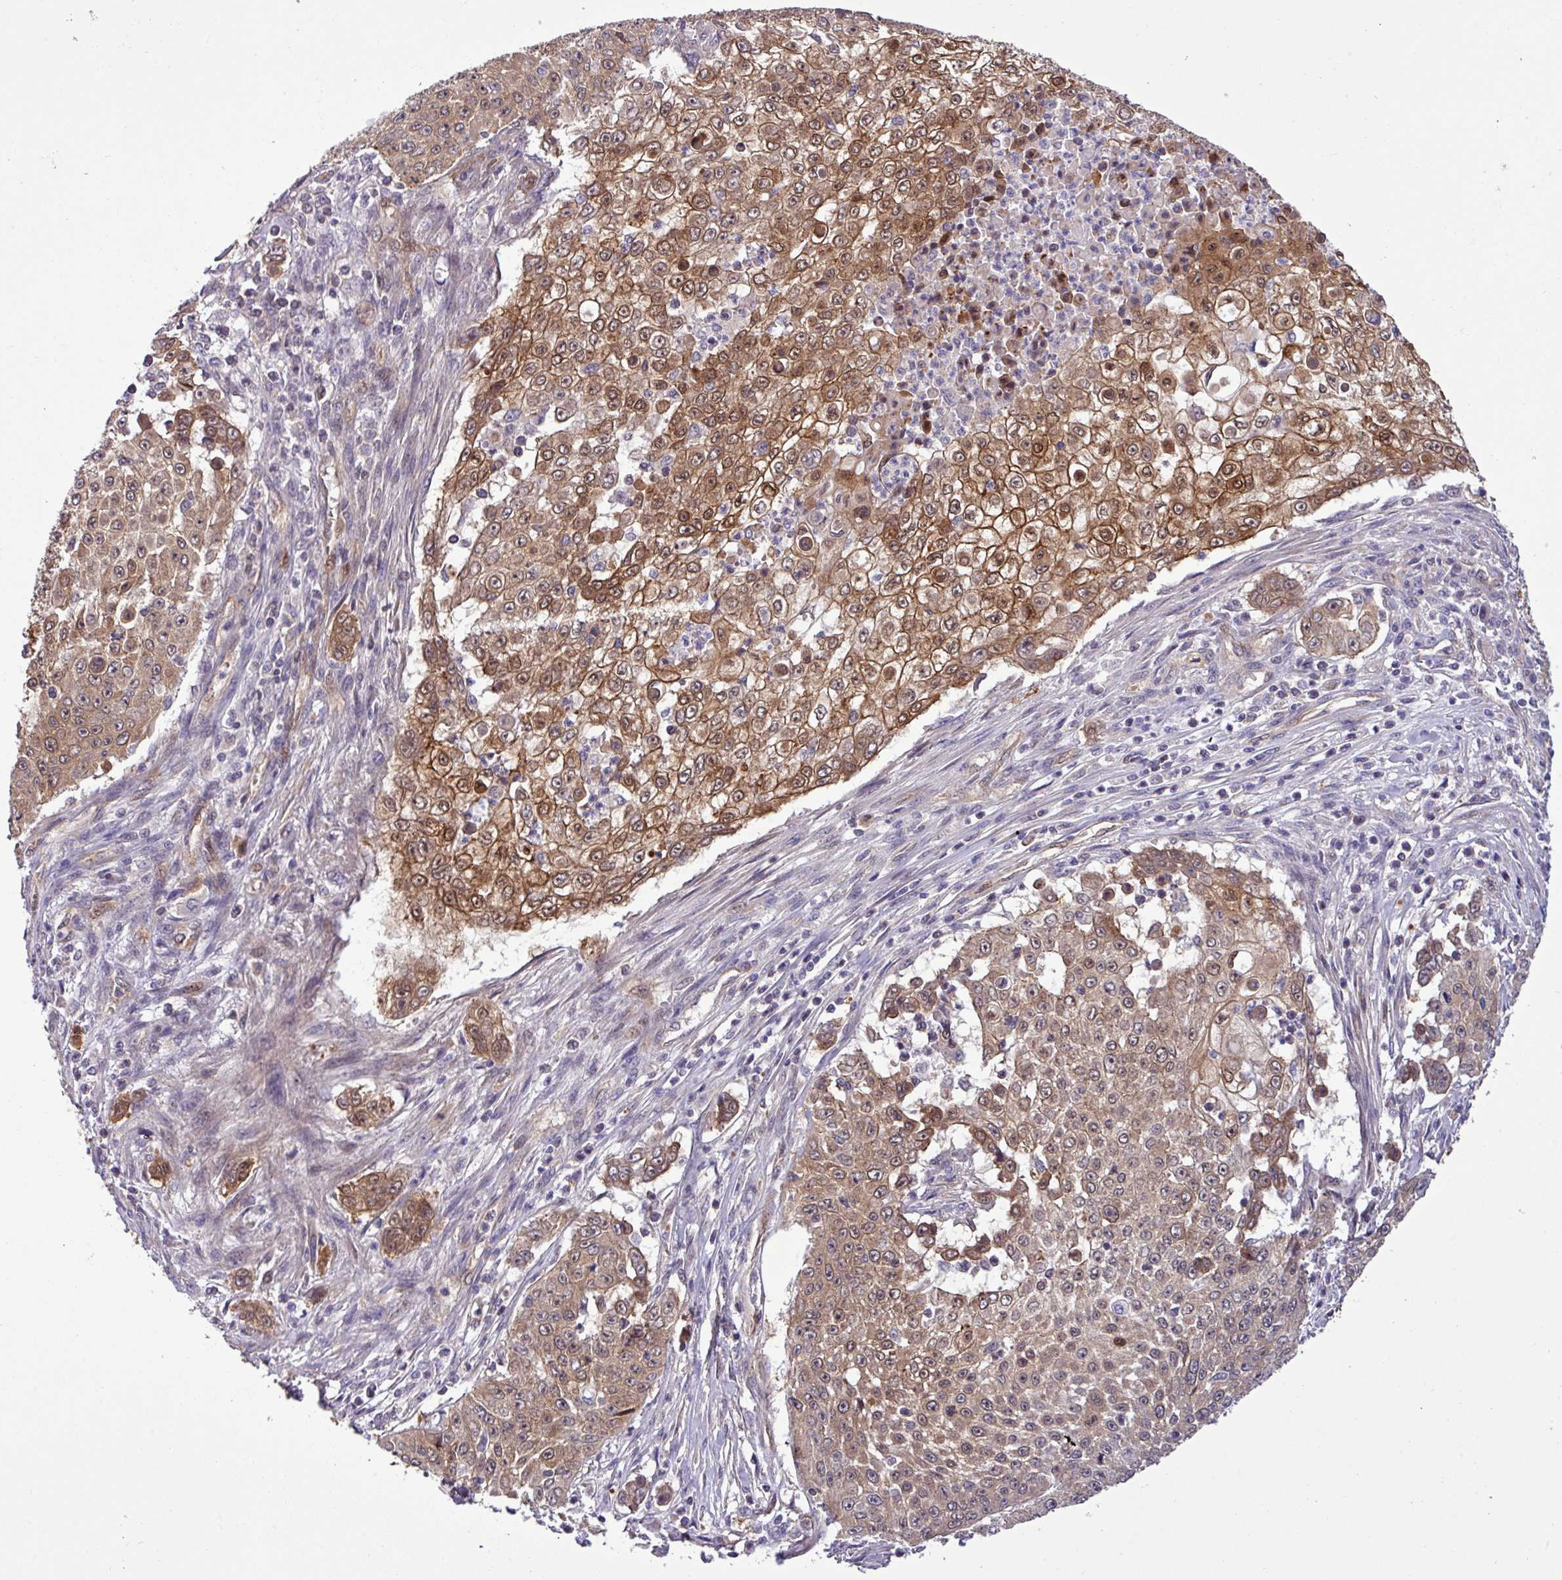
{"staining": {"intensity": "moderate", "quantity": ">75%", "location": "cytoplasmic/membranous,nuclear"}, "tissue": "skin cancer", "cell_type": "Tumor cells", "image_type": "cancer", "snomed": [{"axis": "morphology", "description": "Squamous cell carcinoma, NOS"}, {"axis": "topography", "description": "Skin"}], "caption": "Skin cancer (squamous cell carcinoma) stained with a protein marker demonstrates moderate staining in tumor cells.", "gene": "CARHSP1", "patient": {"sex": "male", "age": 24}}